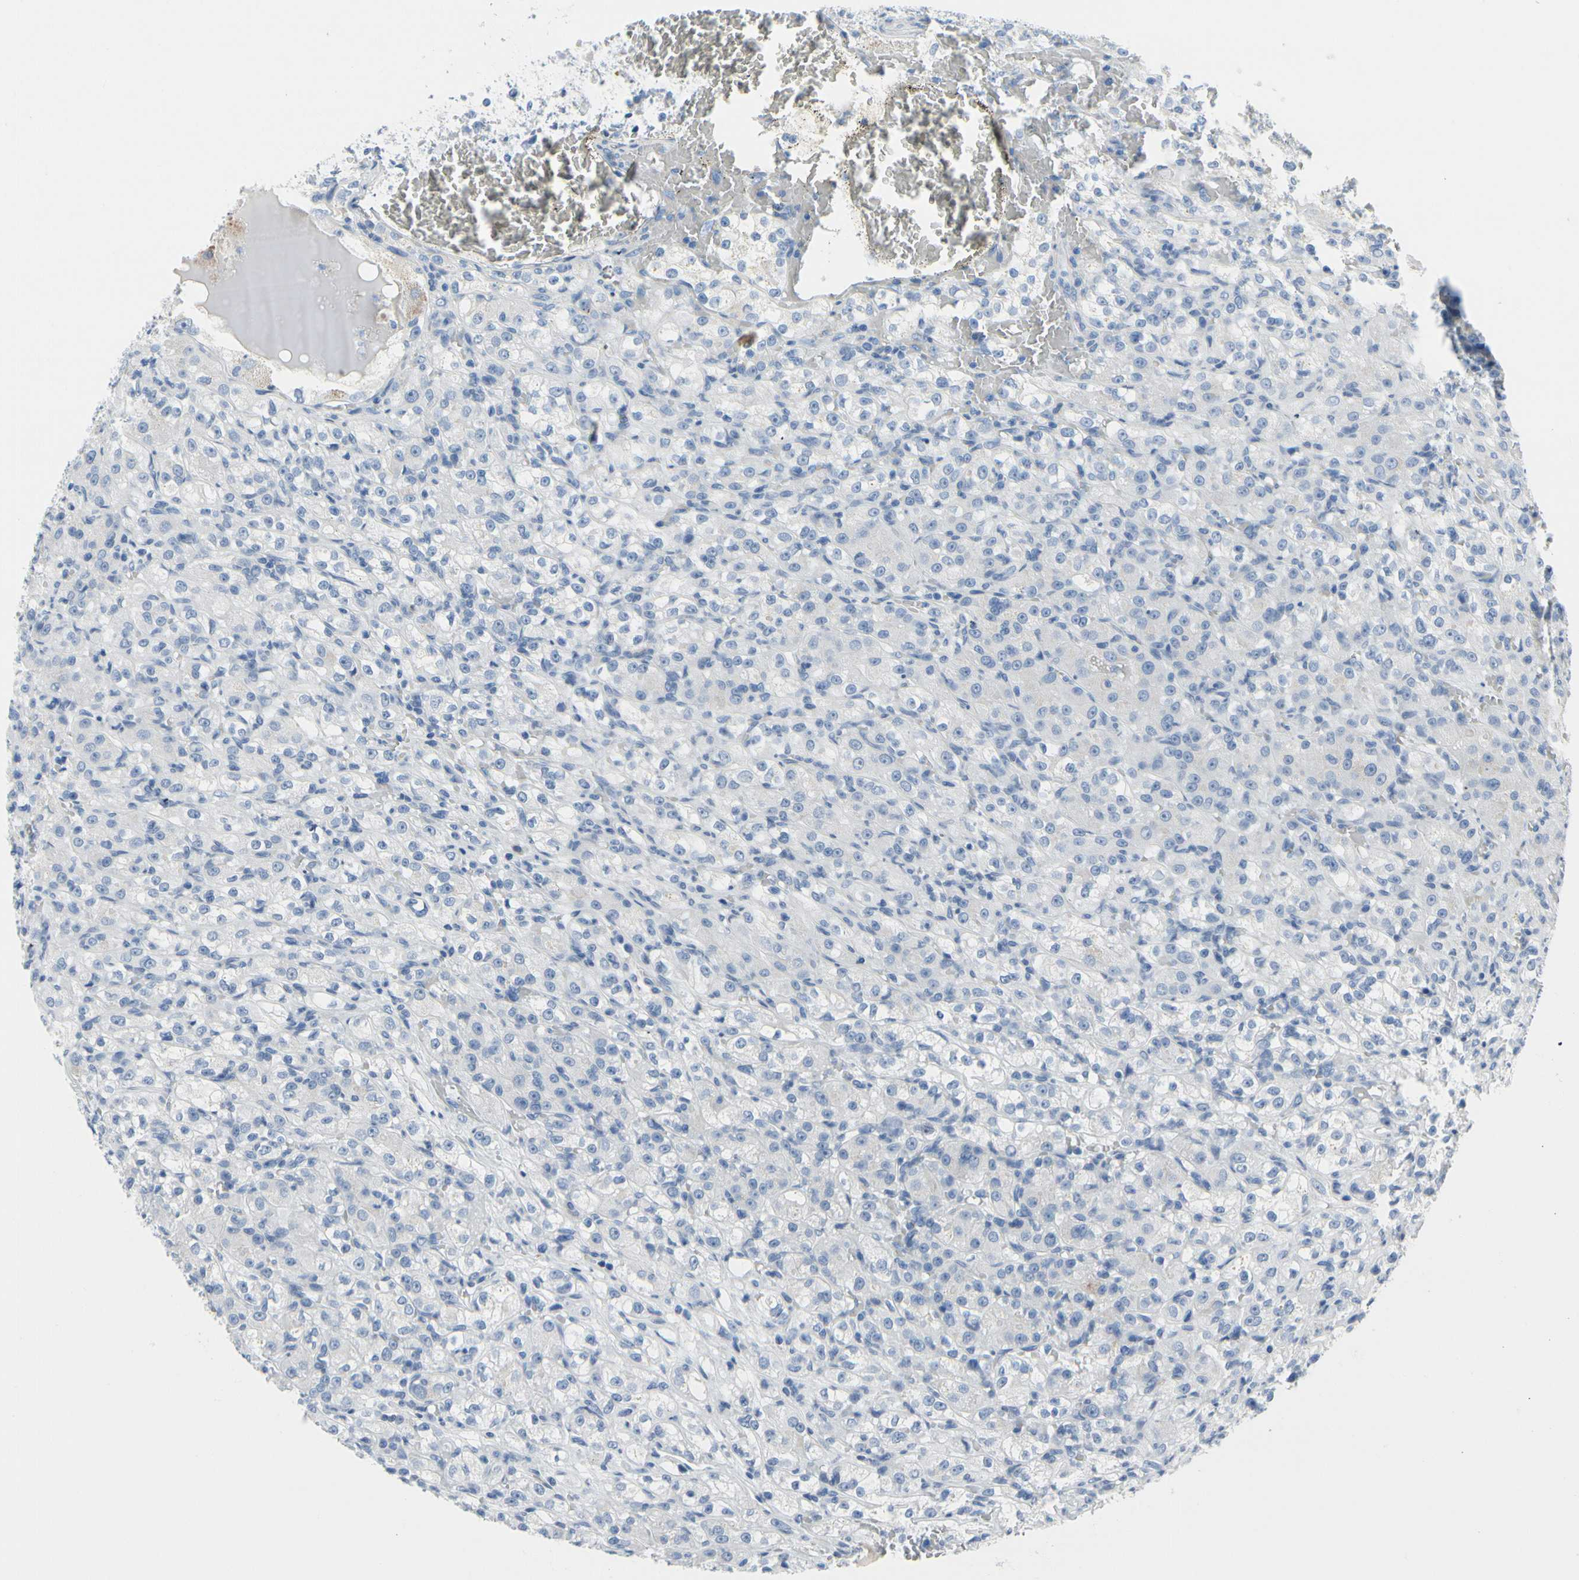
{"staining": {"intensity": "negative", "quantity": "none", "location": "none"}, "tissue": "renal cancer", "cell_type": "Tumor cells", "image_type": "cancer", "snomed": [{"axis": "morphology", "description": "Normal tissue, NOS"}, {"axis": "morphology", "description": "Adenocarcinoma, NOS"}, {"axis": "topography", "description": "Kidney"}], "caption": "Adenocarcinoma (renal) stained for a protein using immunohistochemistry reveals no expression tumor cells.", "gene": "MUC5B", "patient": {"sex": "male", "age": 61}}